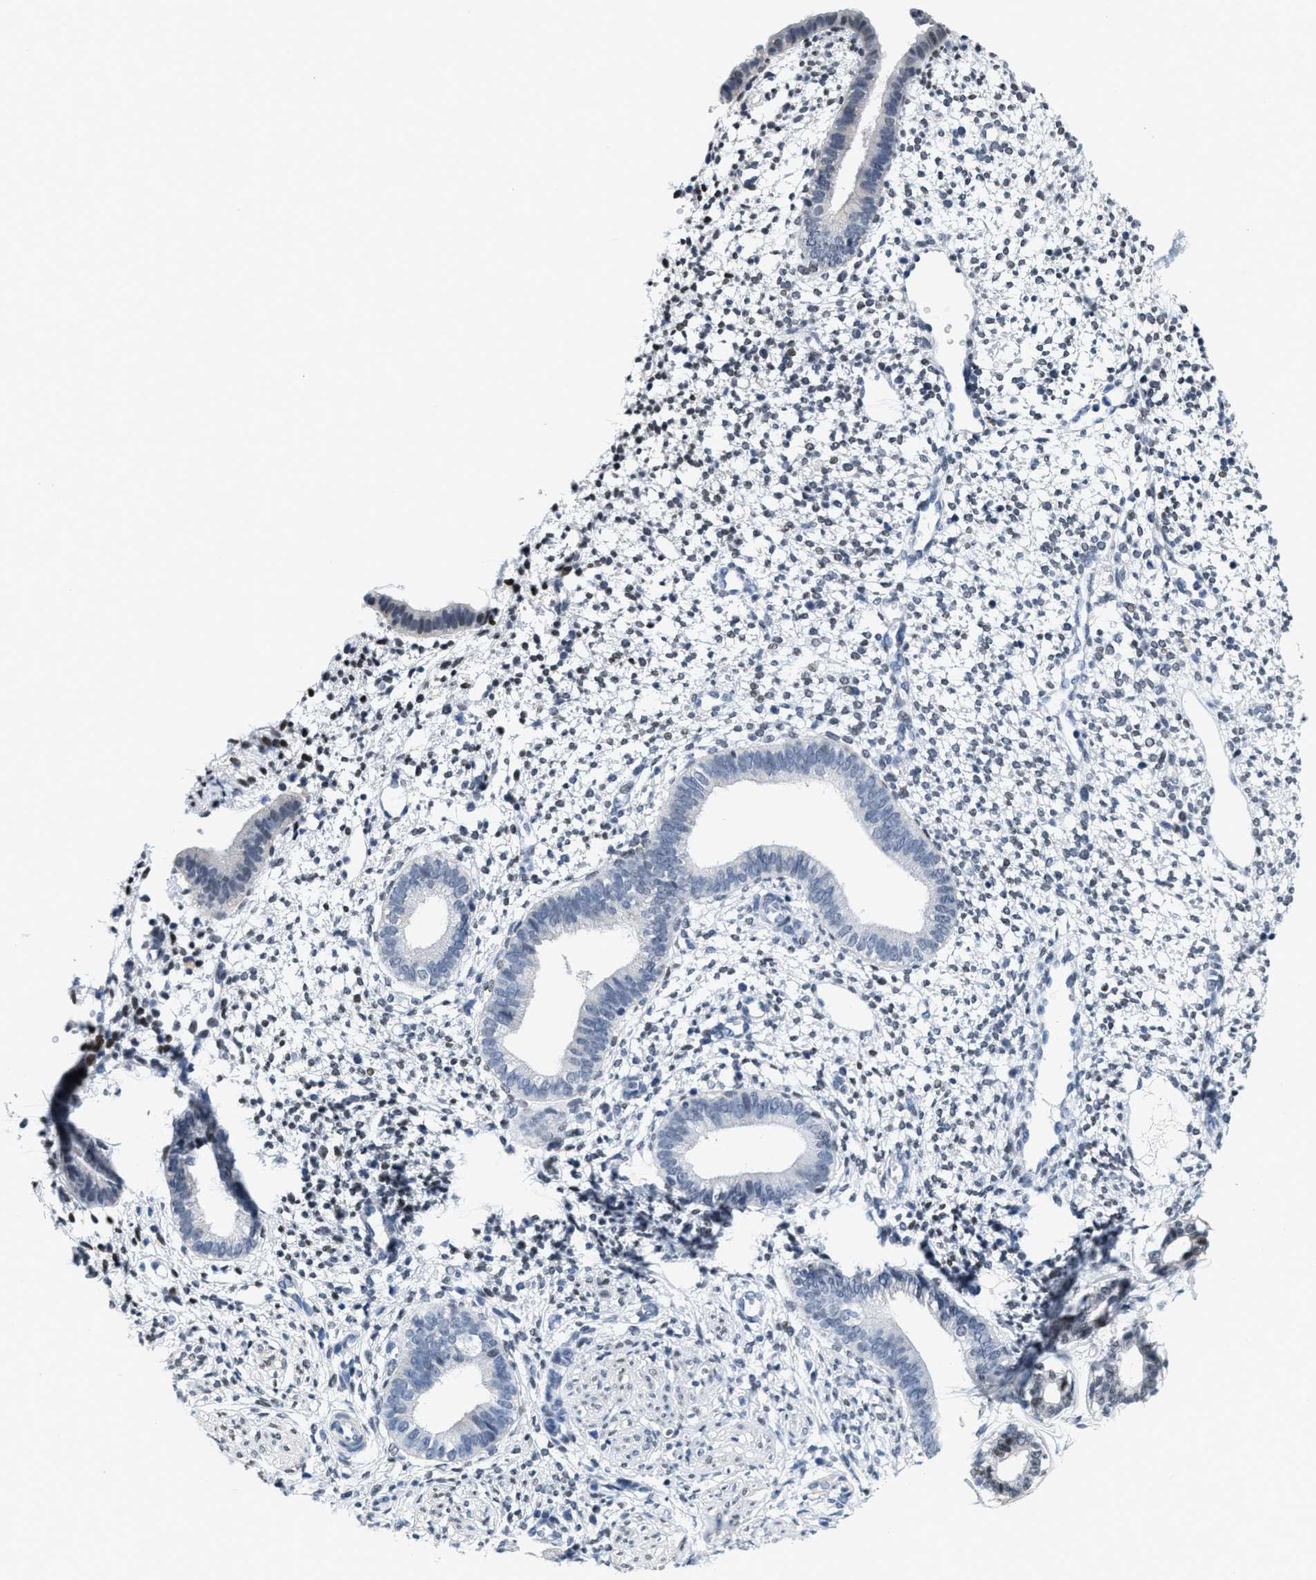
{"staining": {"intensity": "weak", "quantity": "<25%", "location": "nuclear"}, "tissue": "endometrium", "cell_type": "Cells in endometrial stroma", "image_type": "normal", "snomed": [{"axis": "morphology", "description": "Normal tissue, NOS"}, {"axis": "topography", "description": "Endometrium"}], "caption": "Immunohistochemistry (IHC) image of benign endometrium: human endometrium stained with DAB reveals no significant protein positivity in cells in endometrial stroma.", "gene": "SETD1B", "patient": {"sex": "female", "age": 46}}